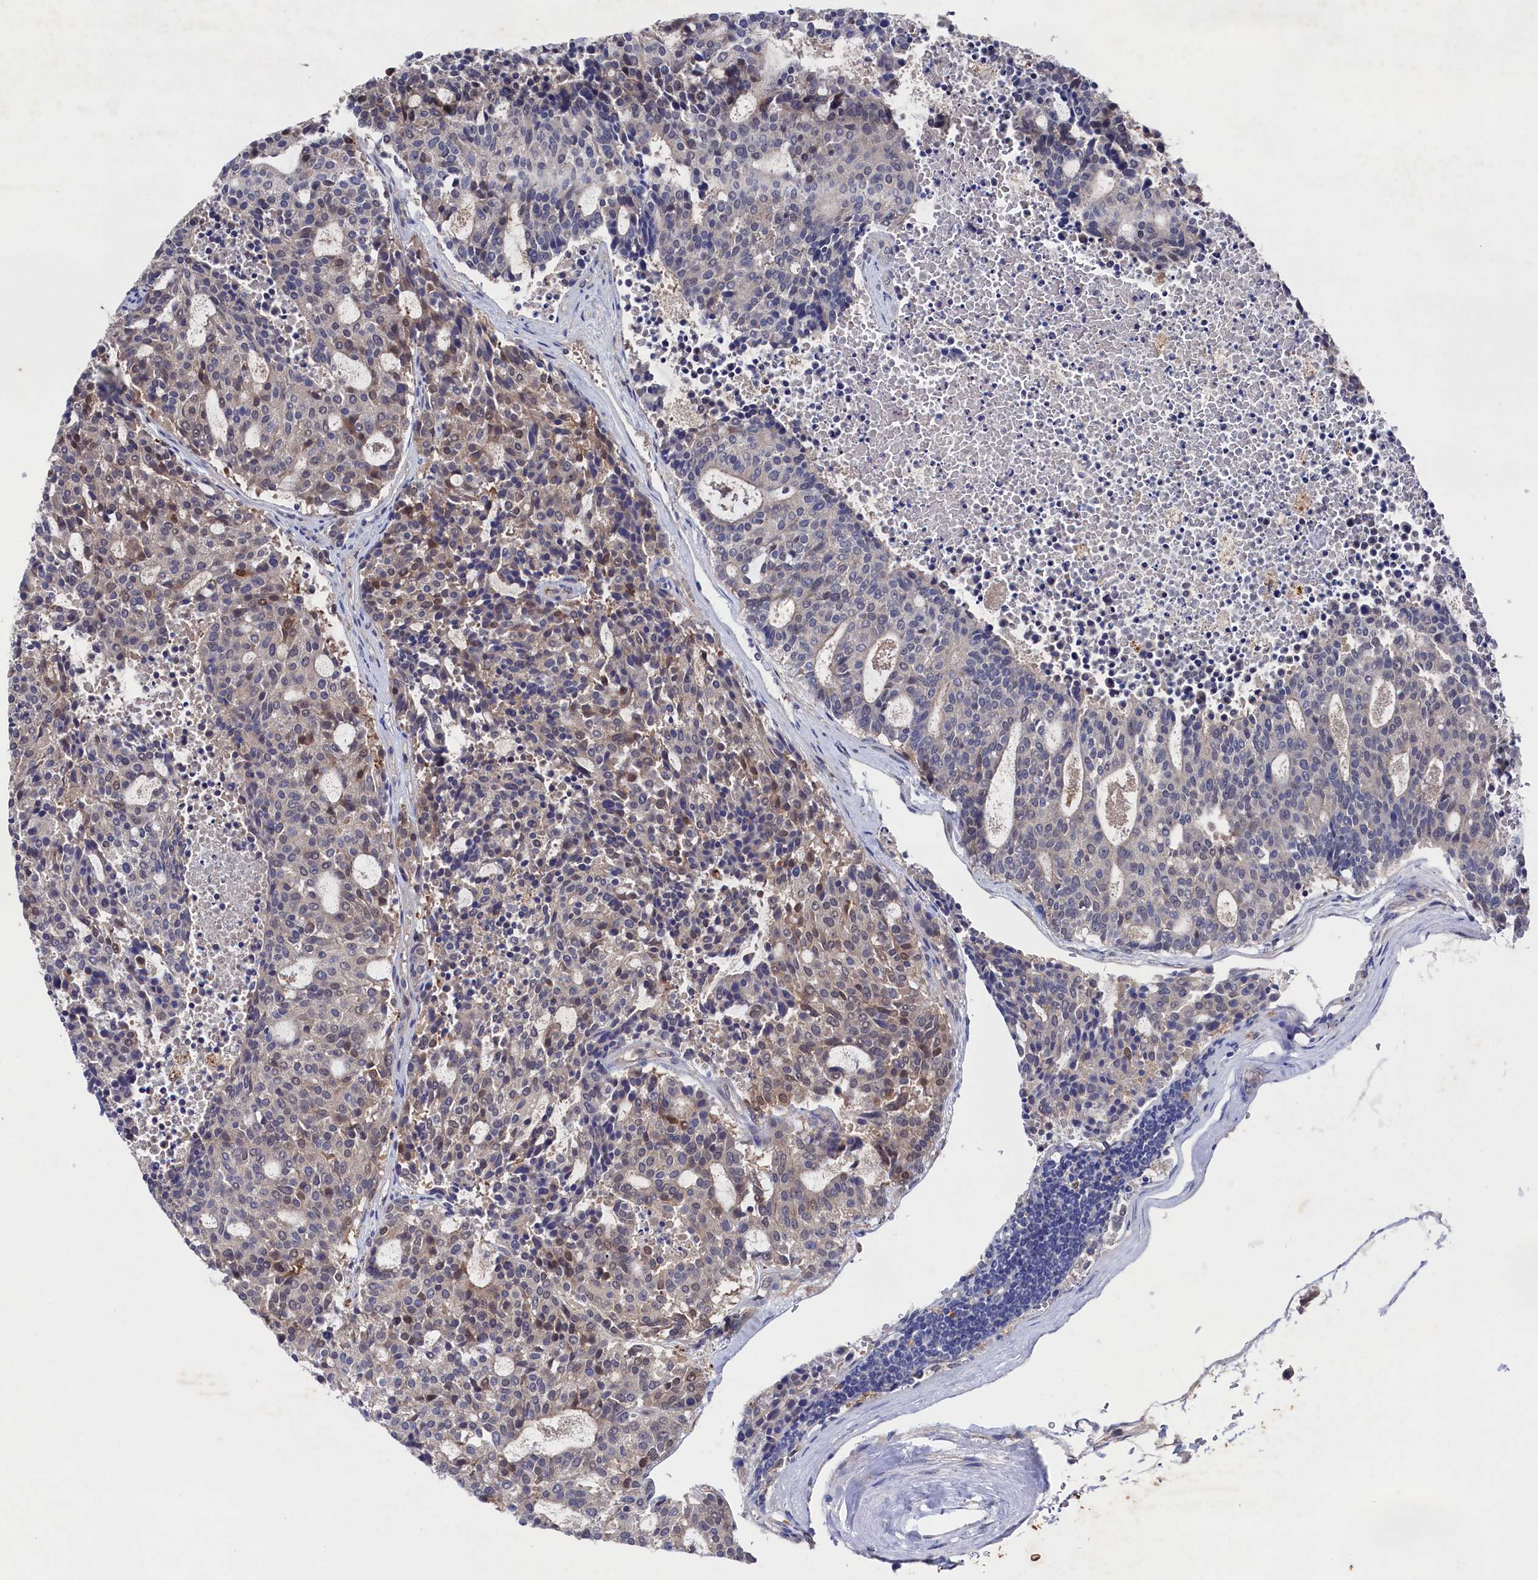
{"staining": {"intensity": "moderate", "quantity": "<25%", "location": "nuclear"}, "tissue": "carcinoid", "cell_type": "Tumor cells", "image_type": "cancer", "snomed": [{"axis": "morphology", "description": "Carcinoid, malignant, NOS"}, {"axis": "topography", "description": "Pancreas"}], "caption": "Carcinoid stained with DAB IHC demonstrates low levels of moderate nuclear positivity in approximately <25% of tumor cells.", "gene": "RNH1", "patient": {"sex": "female", "age": 54}}